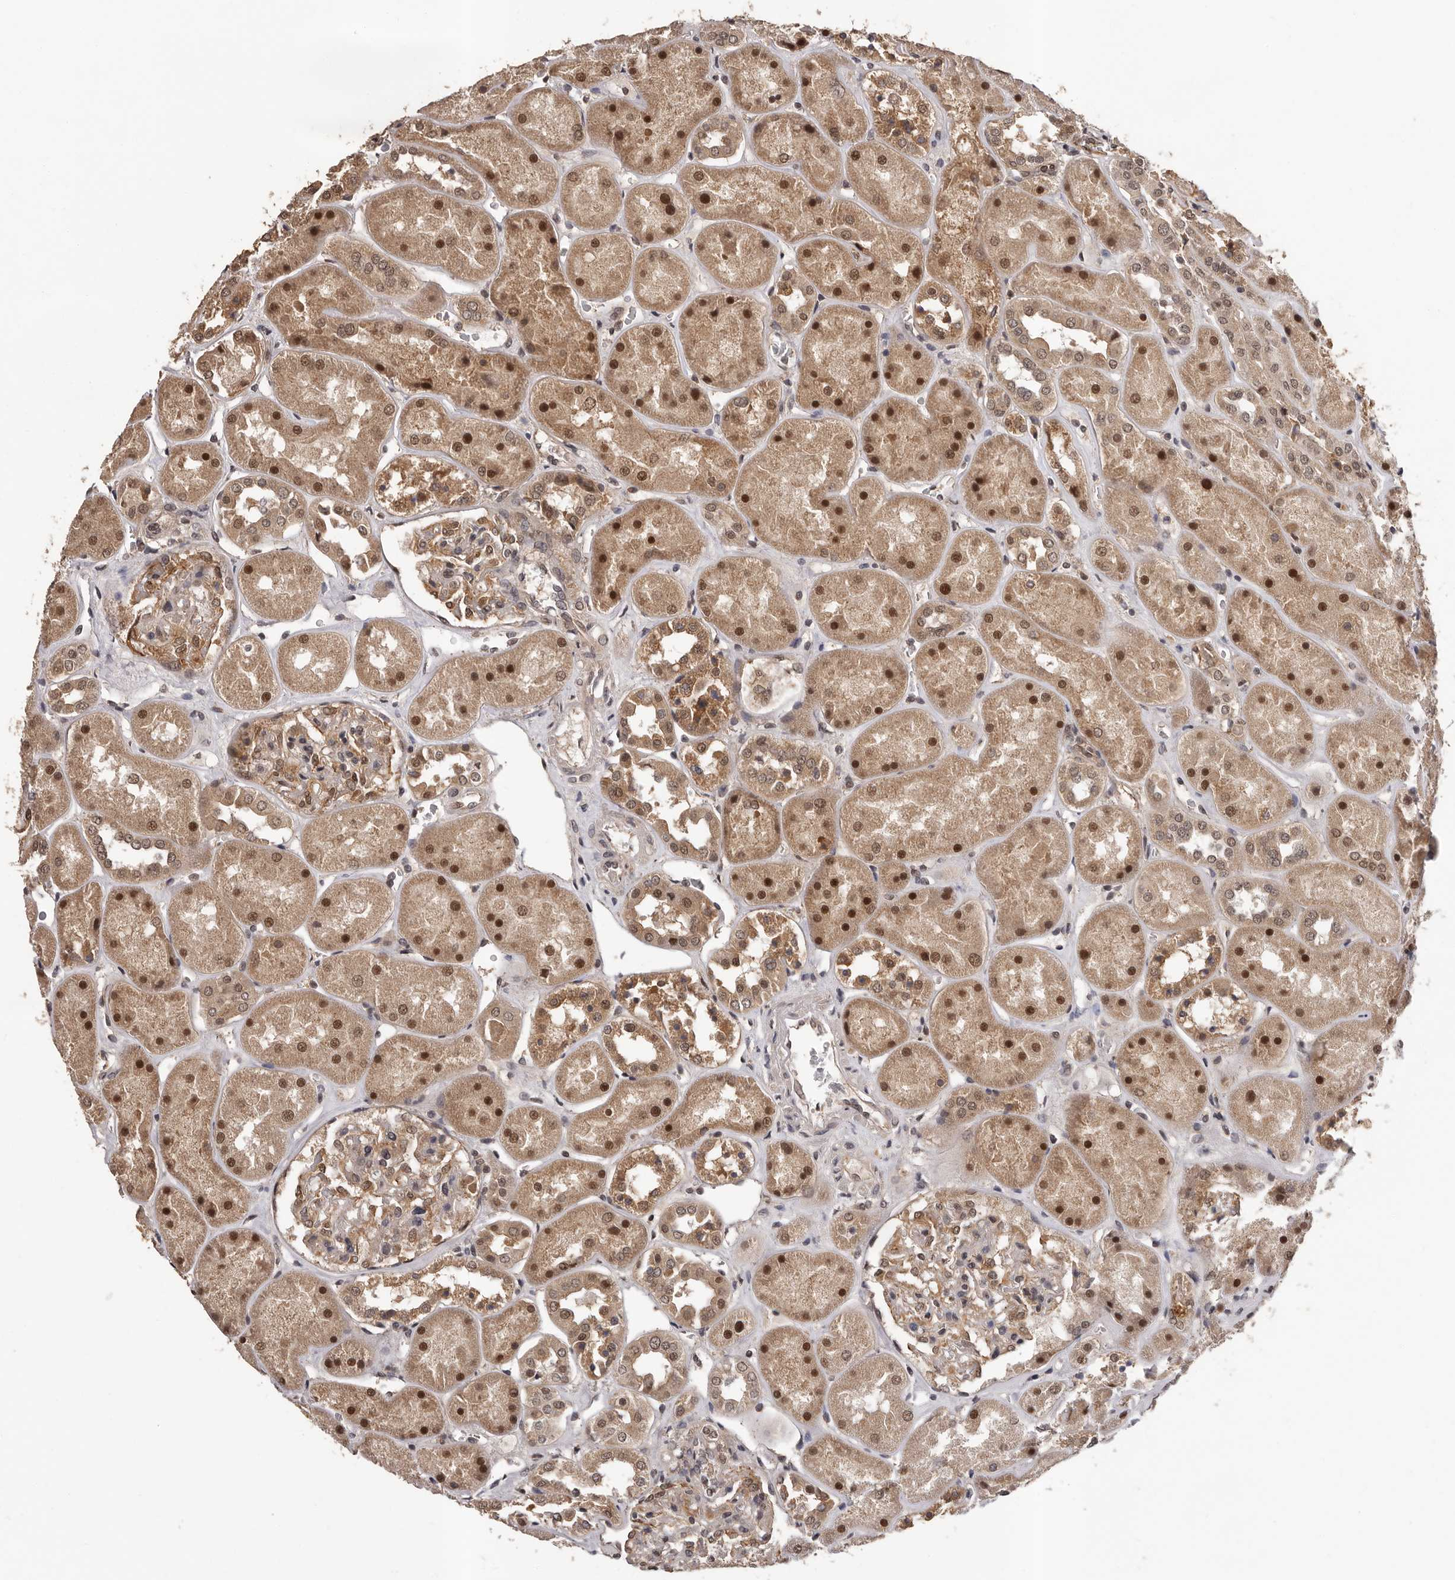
{"staining": {"intensity": "moderate", "quantity": "25%-75%", "location": "cytoplasmic/membranous,nuclear"}, "tissue": "kidney", "cell_type": "Cells in glomeruli", "image_type": "normal", "snomed": [{"axis": "morphology", "description": "Normal tissue, NOS"}, {"axis": "topography", "description": "Kidney"}], "caption": "Immunohistochemistry (IHC) staining of unremarkable kidney, which demonstrates medium levels of moderate cytoplasmic/membranous,nuclear expression in approximately 25%-75% of cells in glomeruli indicating moderate cytoplasmic/membranous,nuclear protein positivity. The staining was performed using DAB (brown) for protein detection and nuclei were counterstained in hematoxylin (blue).", "gene": "VPS37A", "patient": {"sex": "male", "age": 70}}